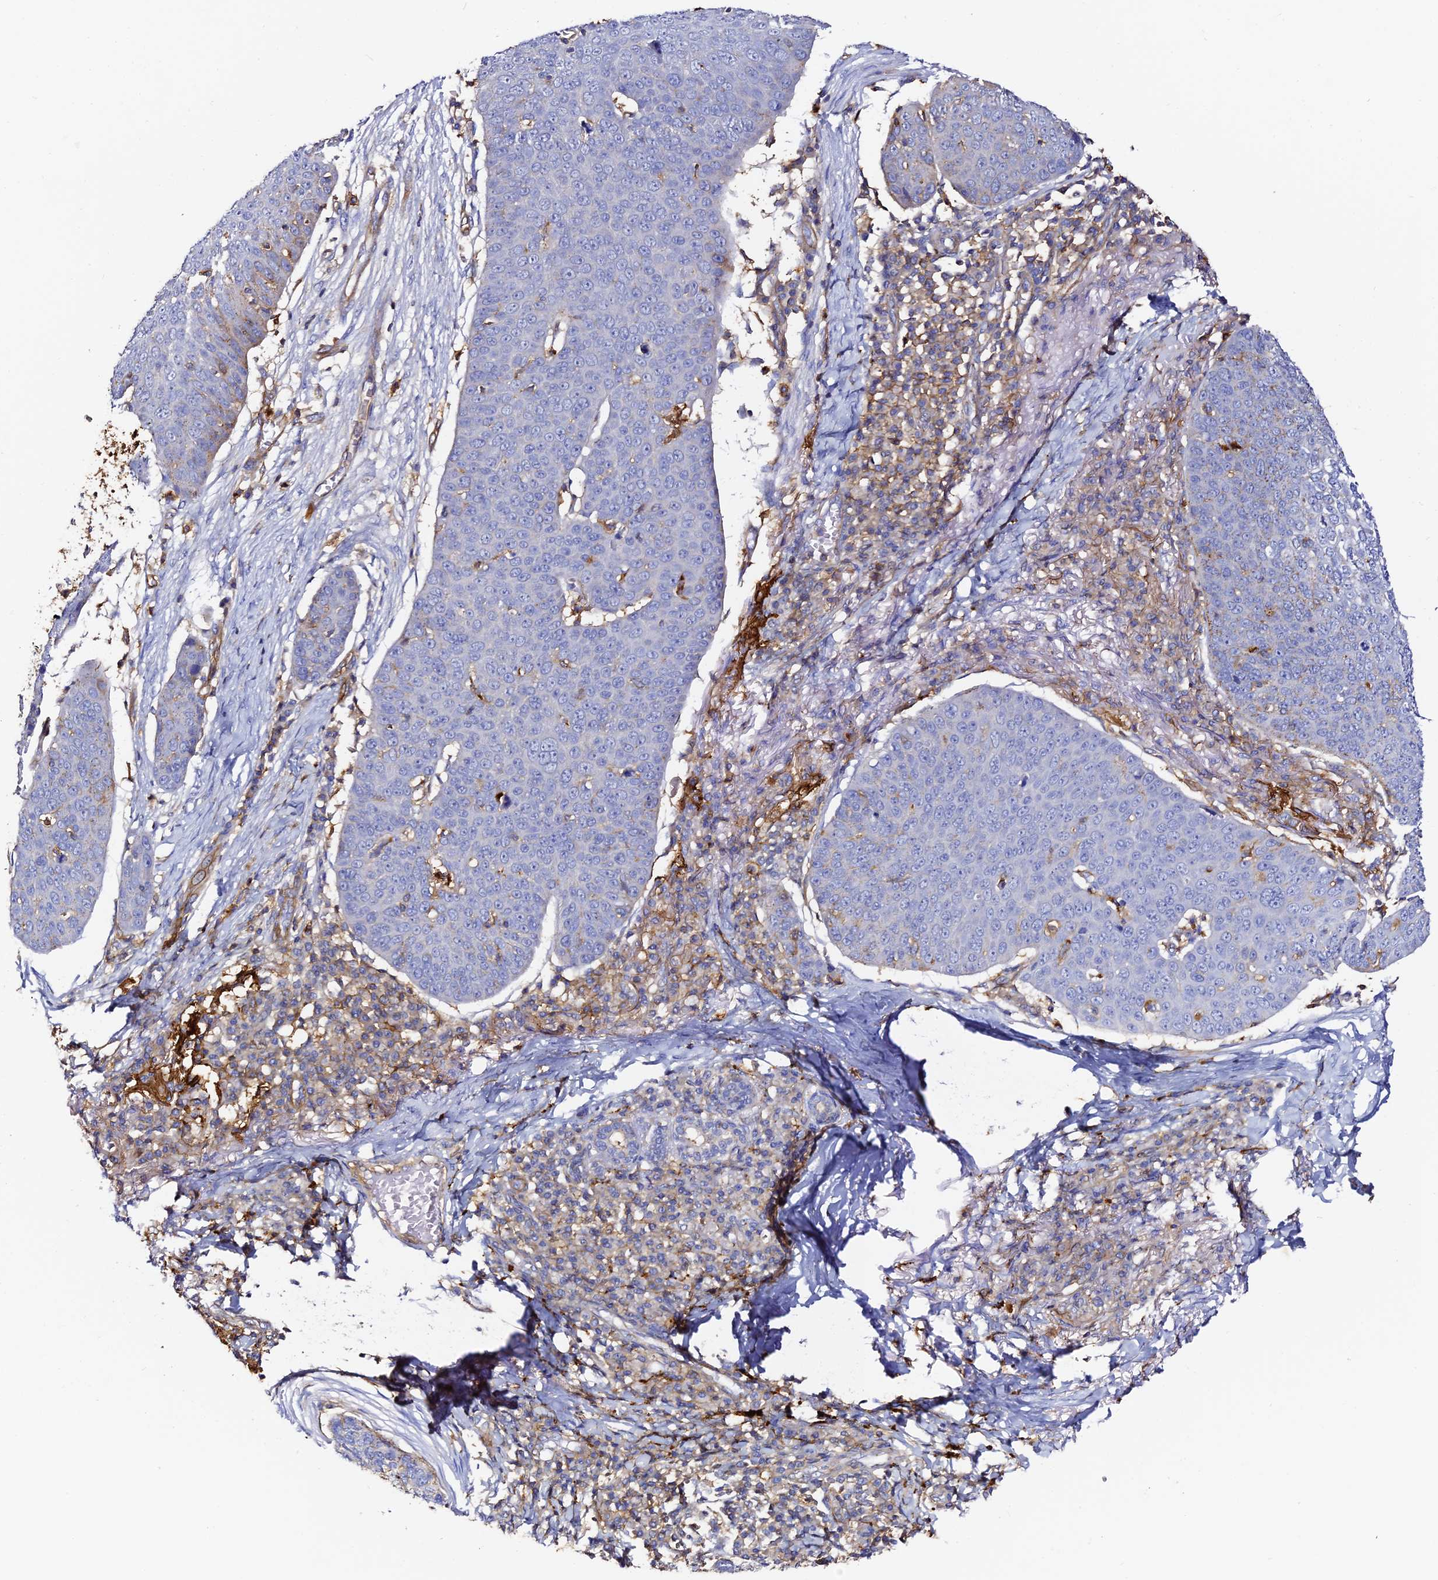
{"staining": {"intensity": "negative", "quantity": "none", "location": "none"}, "tissue": "skin cancer", "cell_type": "Tumor cells", "image_type": "cancer", "snomed": [{"axis": "morphology", "description": "Squamous cell carcinoma, NOS"}, {"axis": "topography", "description": "Skin"}], "caption": "The IHC photomicrograph has no significant expression in tumor cells of squamous cell carcinoma (skin) tissue. (Stains: DAB (3,3'-diaminobenzidine) IHC with hematoxylin counter stain, Microscopy: brightfield microscopy at high magnification).", "gene": "TRPV2", "patient": {"sex": "male", "age": 71}}